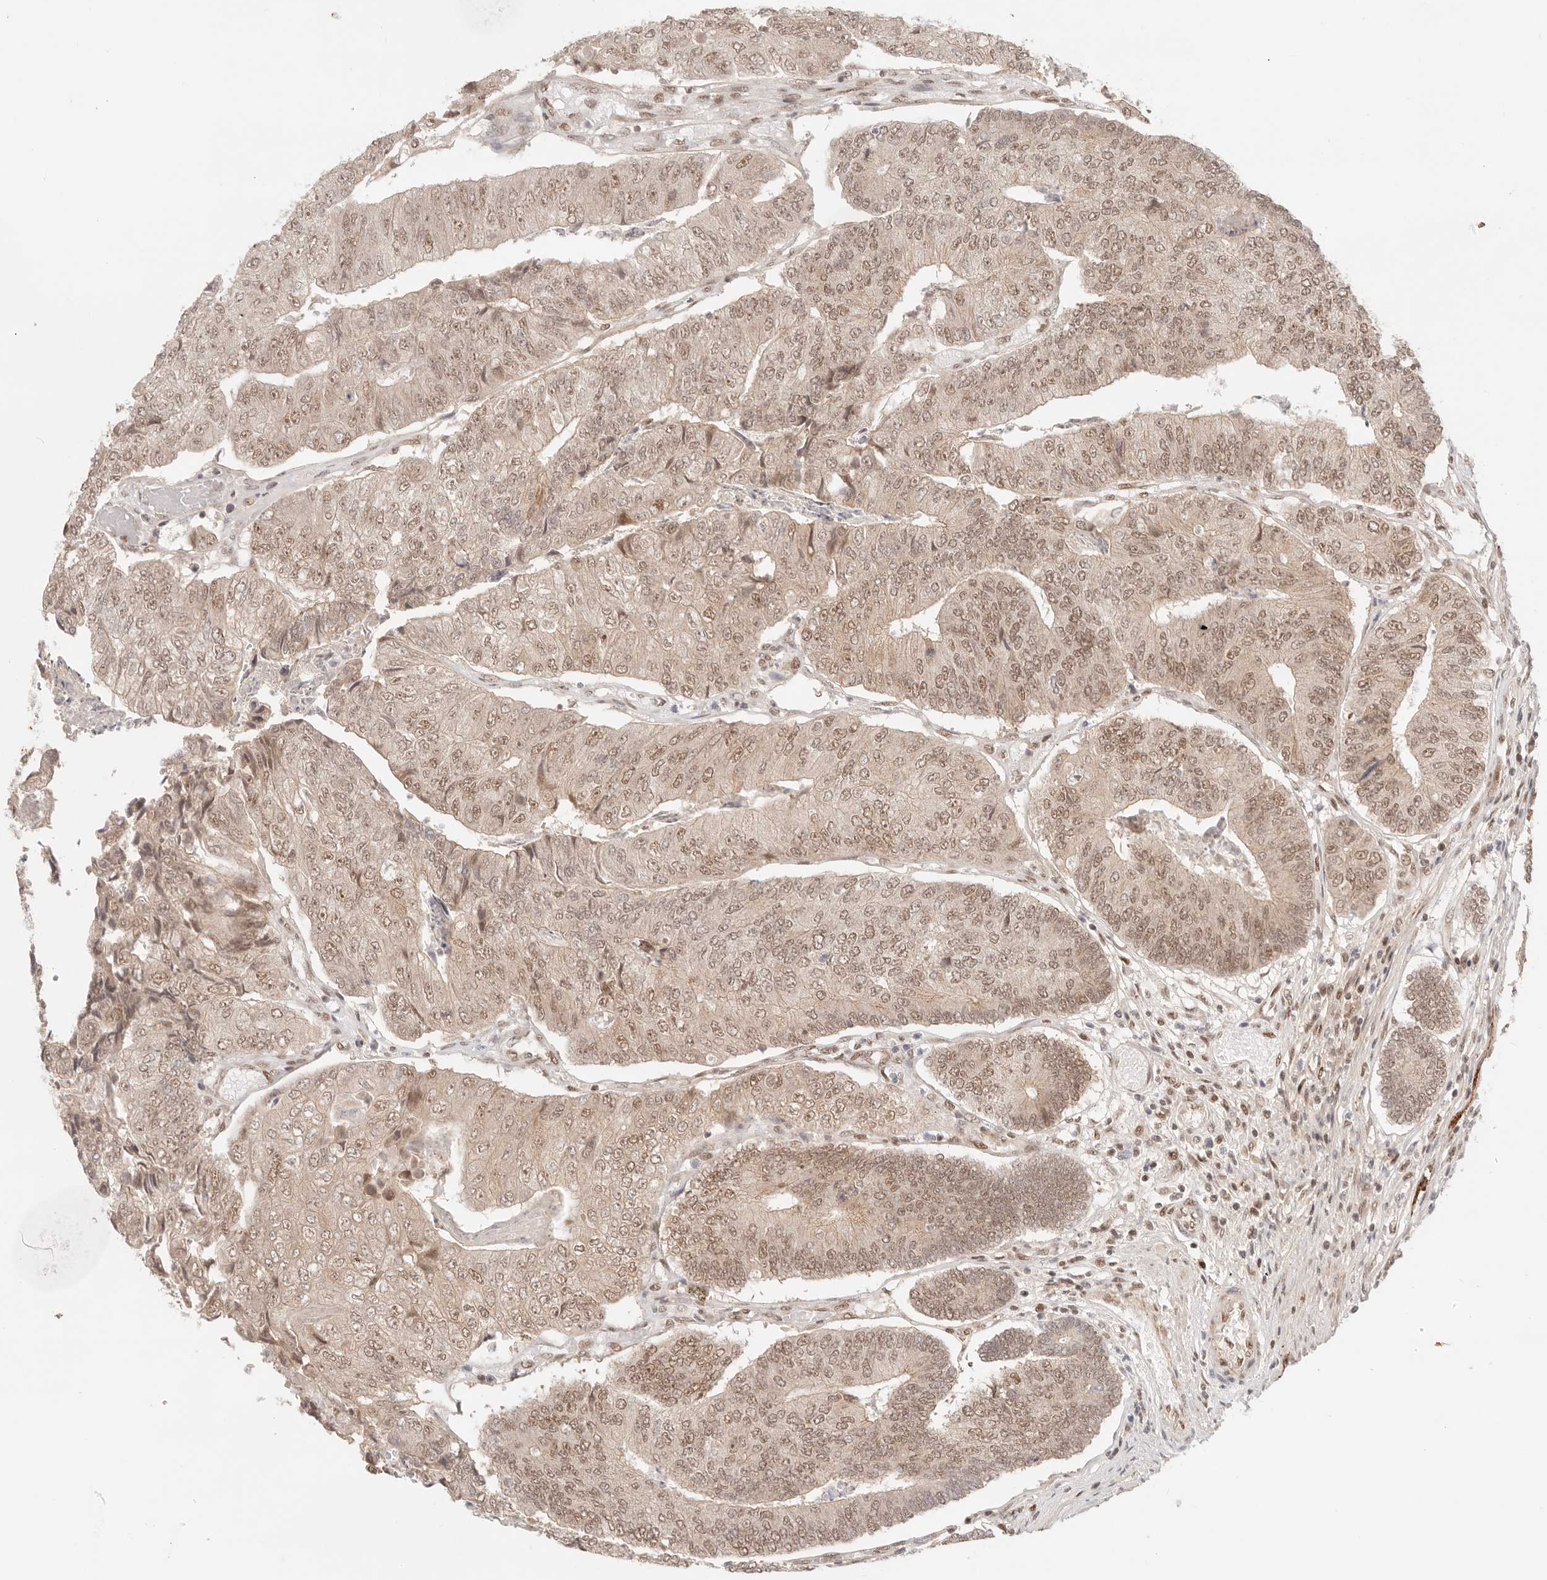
{"staining": {"intensity": "moderate", "quantity": ">75%", "location": "nuclear"}, "tissue": "colorectal cancer", "cell_type": "Tumor cells", "image_type": "cancer", "snomed": [{"axis": "morphology", "description": "Adenocarcinoma, NOS"}, {"axis": "topography", "description": "Colon"}], "caption": "Tumor cells display medium levels of moderate nuclear positivity in approximately >75% of cells in colorectal cancer.", "gene": "GTF2E2", "patient": {"sex": "female", "age": 67}}